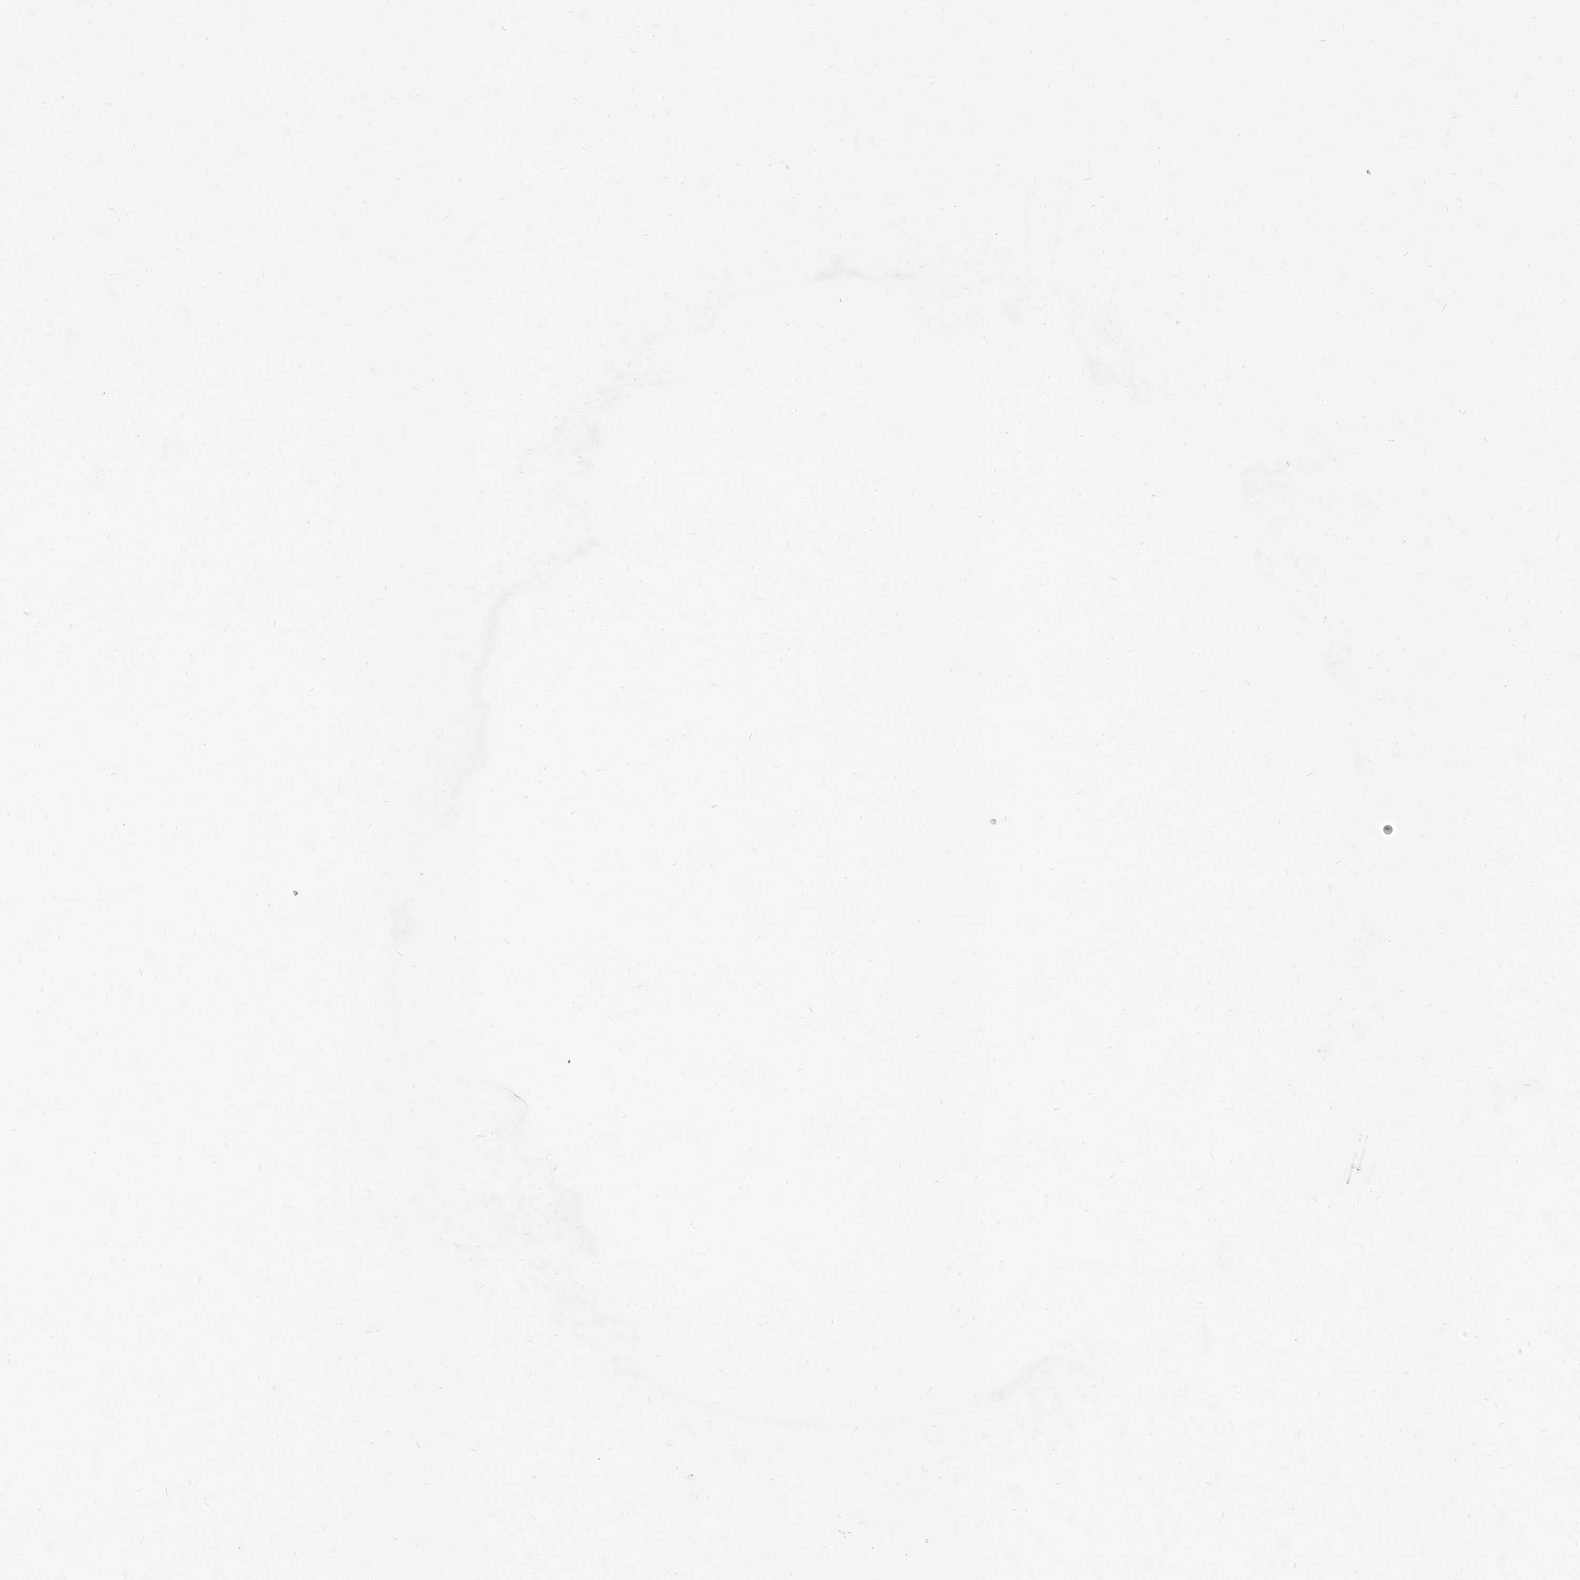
{"staining": {"intensity": "moderate", "quantity": "<25%", "location": "cytoplasmic/membranous"}, "tissue": "endometrial cancer", "cell_type": "Tumor cells", "image_type": "cancer", "snomed": [{"axis": "morphology", "description": "Adenocarcinoma, NOS"}, {"axis": "topography", "description": "Endometrium"}], "caption": "Protein expression analysis of endometrial cancer (adenocarcinoma) exhibits moderate cytoplasmic/membranous expression in about <25% of tumor cells.", "gene": "FARP2", "patient": {"sex": "female", "age": 81}}